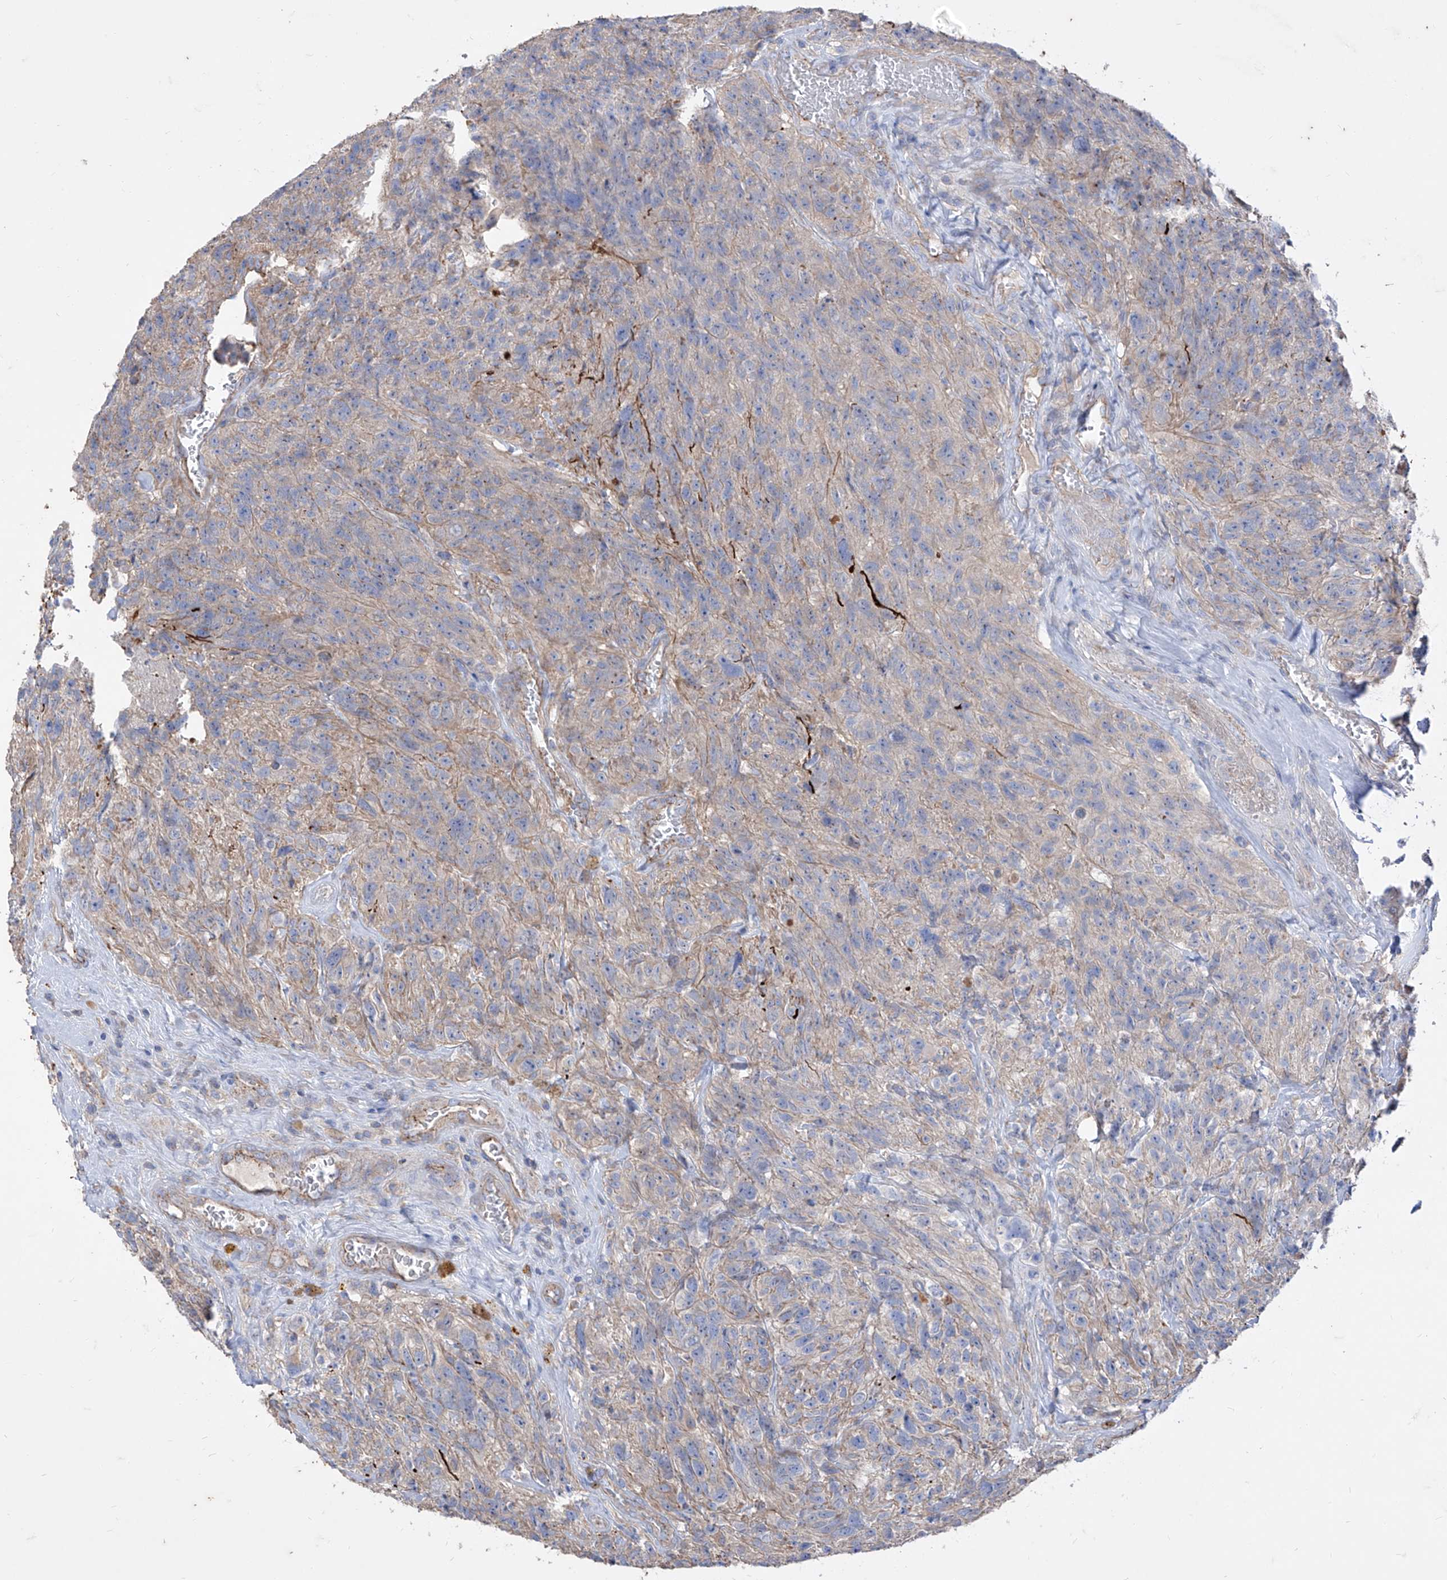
{"staining": {"intensity": "negative", "quantity": "none", "location": "none"}, "tissue": "glioma", "cell_type": "Tumor cells", "image_type": "cancer", "snomed": [{"axis": "morphology", "description": "Glioma, malignant, High grade"}, {"axis": "topography", "description": "Brain"}], "caption": "Human glioma stained for a protein using immunohistochemistry displays no staining in tumor cells.", "gene": "C1orf74", "patient": {"sex": "male", "age": 69}}